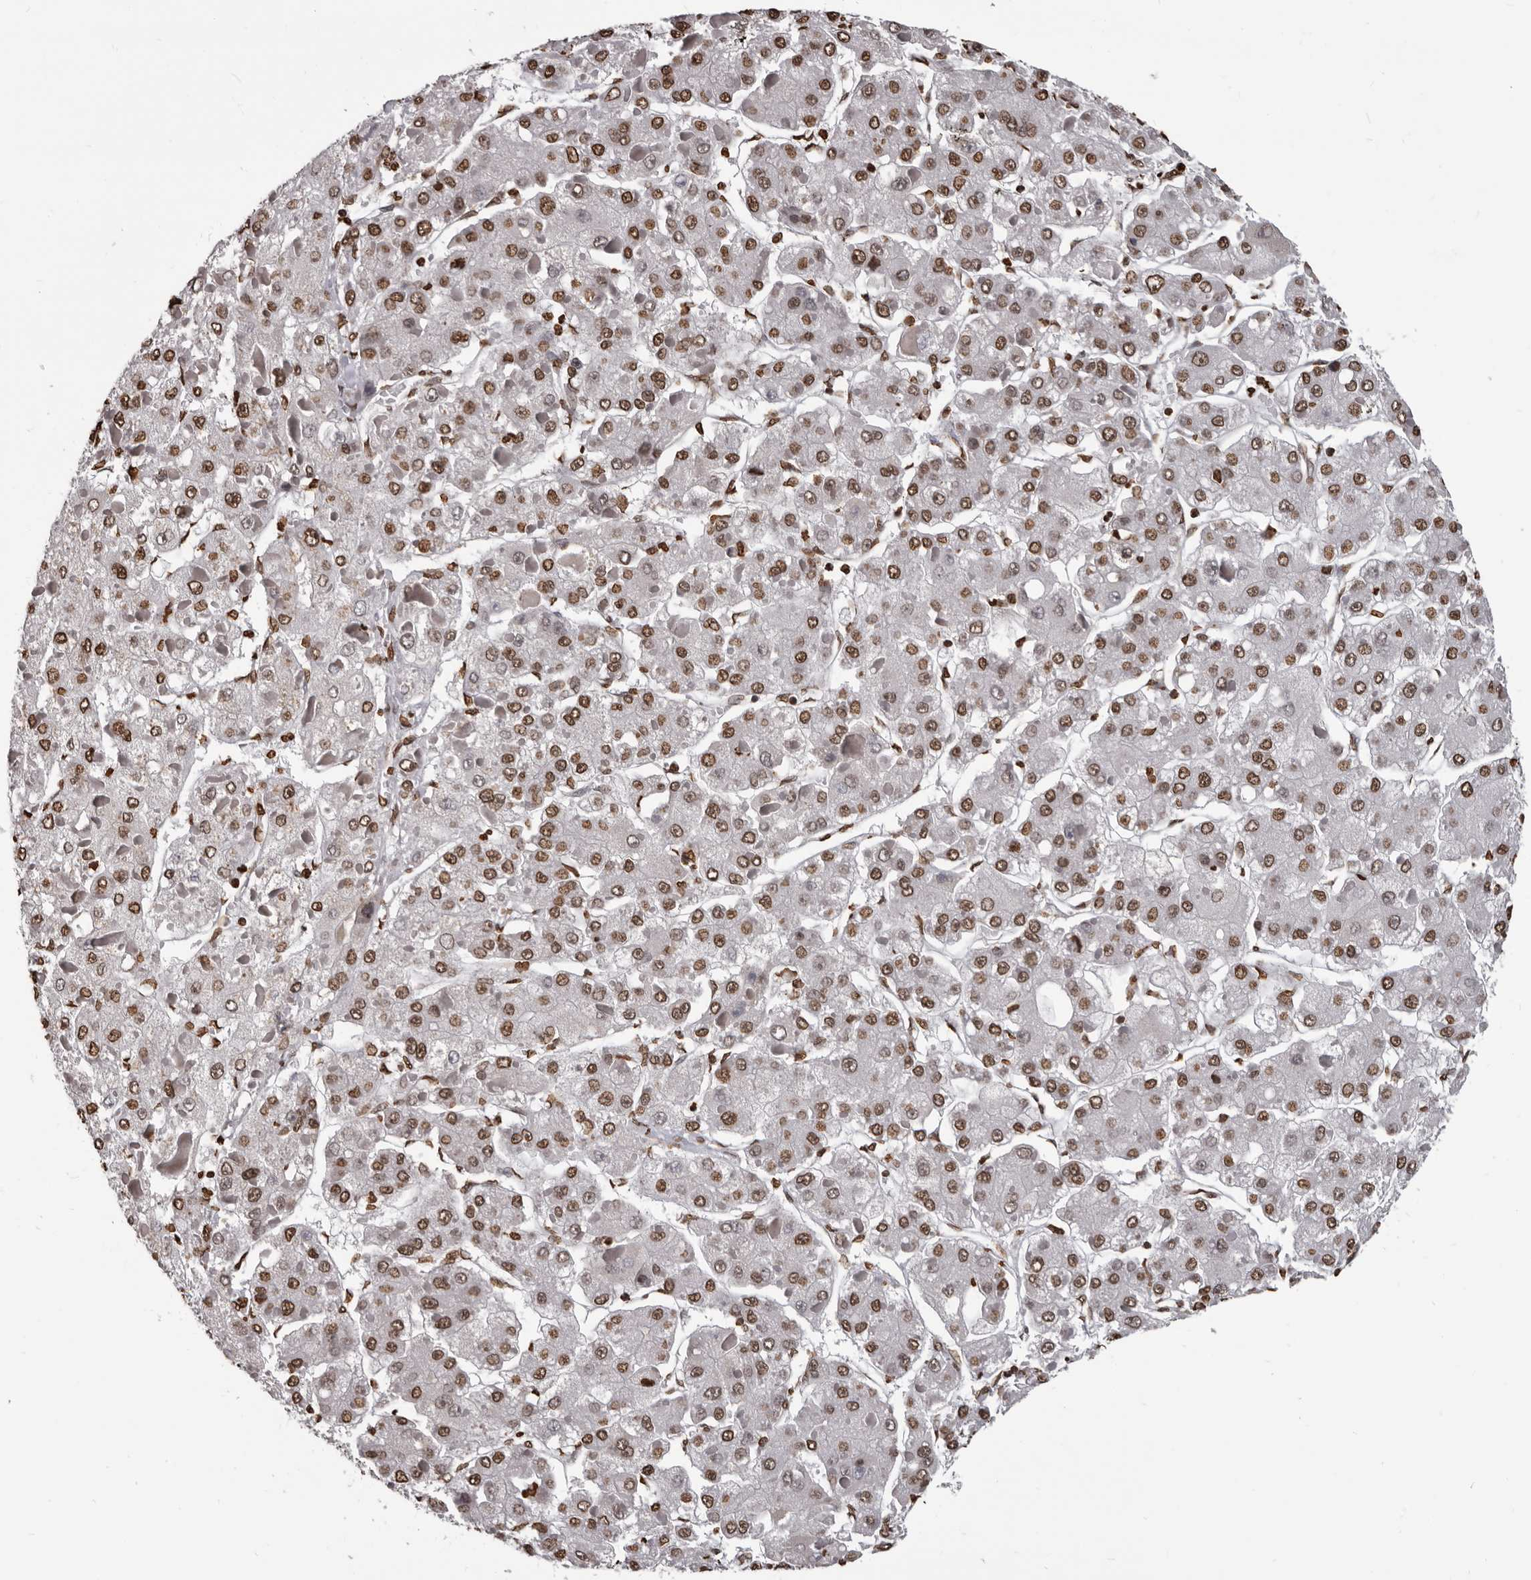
{"staining": {"intensity": "strong", "quantity": ">75%", "location": "nuclear"}, "tissue": "liver cancer", "cell_type": "Tumor cells", "image_type": "cancer", "snomed": [{"axis": "morphology", "description": "Carcinoma, Hepatocellular, NOS"}, {"axis": "topography", "description": "Liver"}], "caption": "Liver cancer (hepatocellular carcinoma) was stained to show a protein in brown. There is high levels of strong nuclear expression in approximately >75% of tumor cells.", "gene": "AHR", "patient": {"sex": "female", "age": 73}}